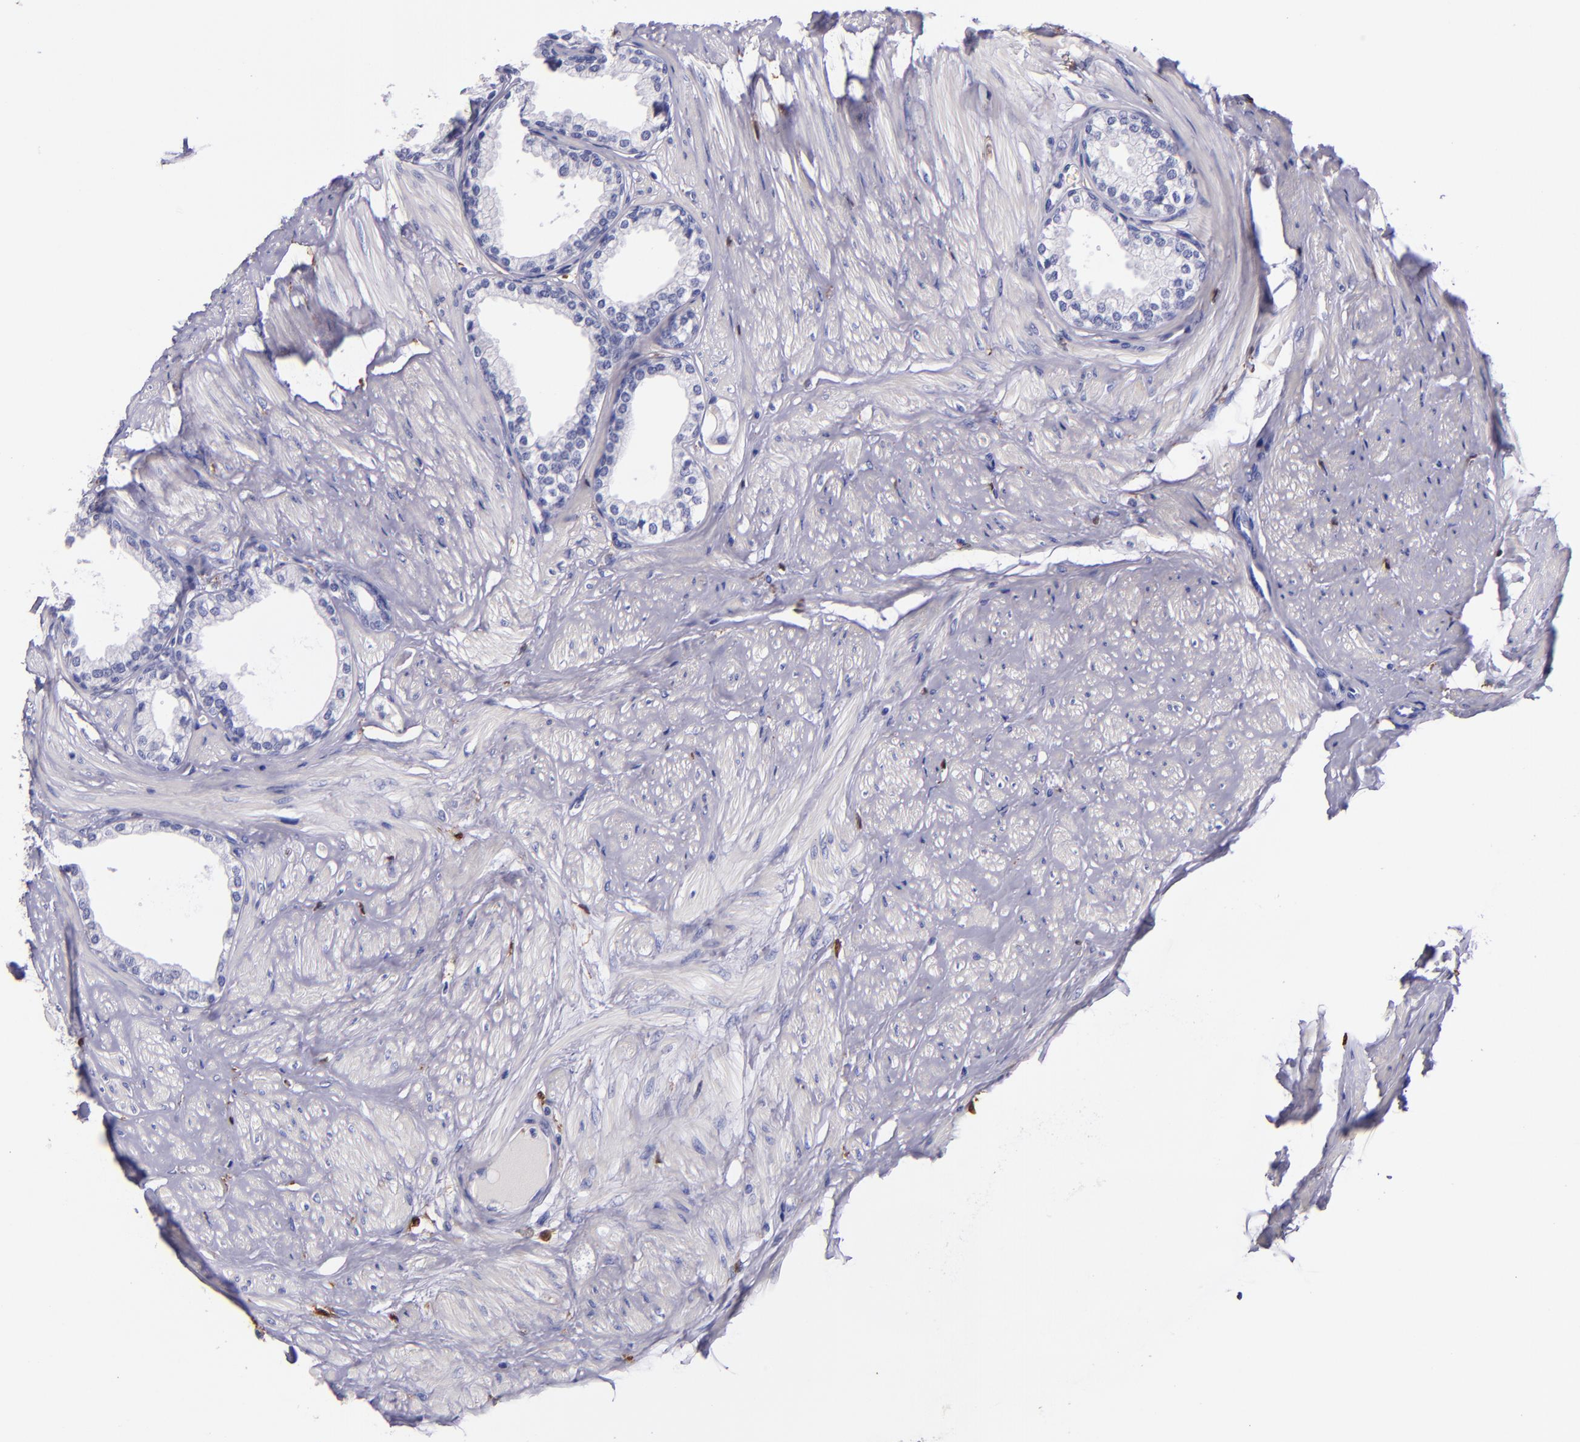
{"staining": {"intensity": "negative", "quantity": "none", "location": "none"}, "tissue": "prostate", "cell_type": "Glandular cells", "image_type": "normal", "snomed": [{"axis": "morphology", "description": "Normal tissue, NOS"}, {"axis": "topography", "description": "Prostate"}], "caption": "DAB (3,3'-diaminobenzidine) immunohistochemical staining of unremarkable human prostate shows no significant positivity in glandular cells. The staining was performed using DAB (3,3'-diaminobenzidine) to visualize the protein expression in brown, while the nuclei were stained in blue with hematoxylin (Magnification: 20x).", "gene": "F13A1", "patient": {"sex": "male", "age": 64}}